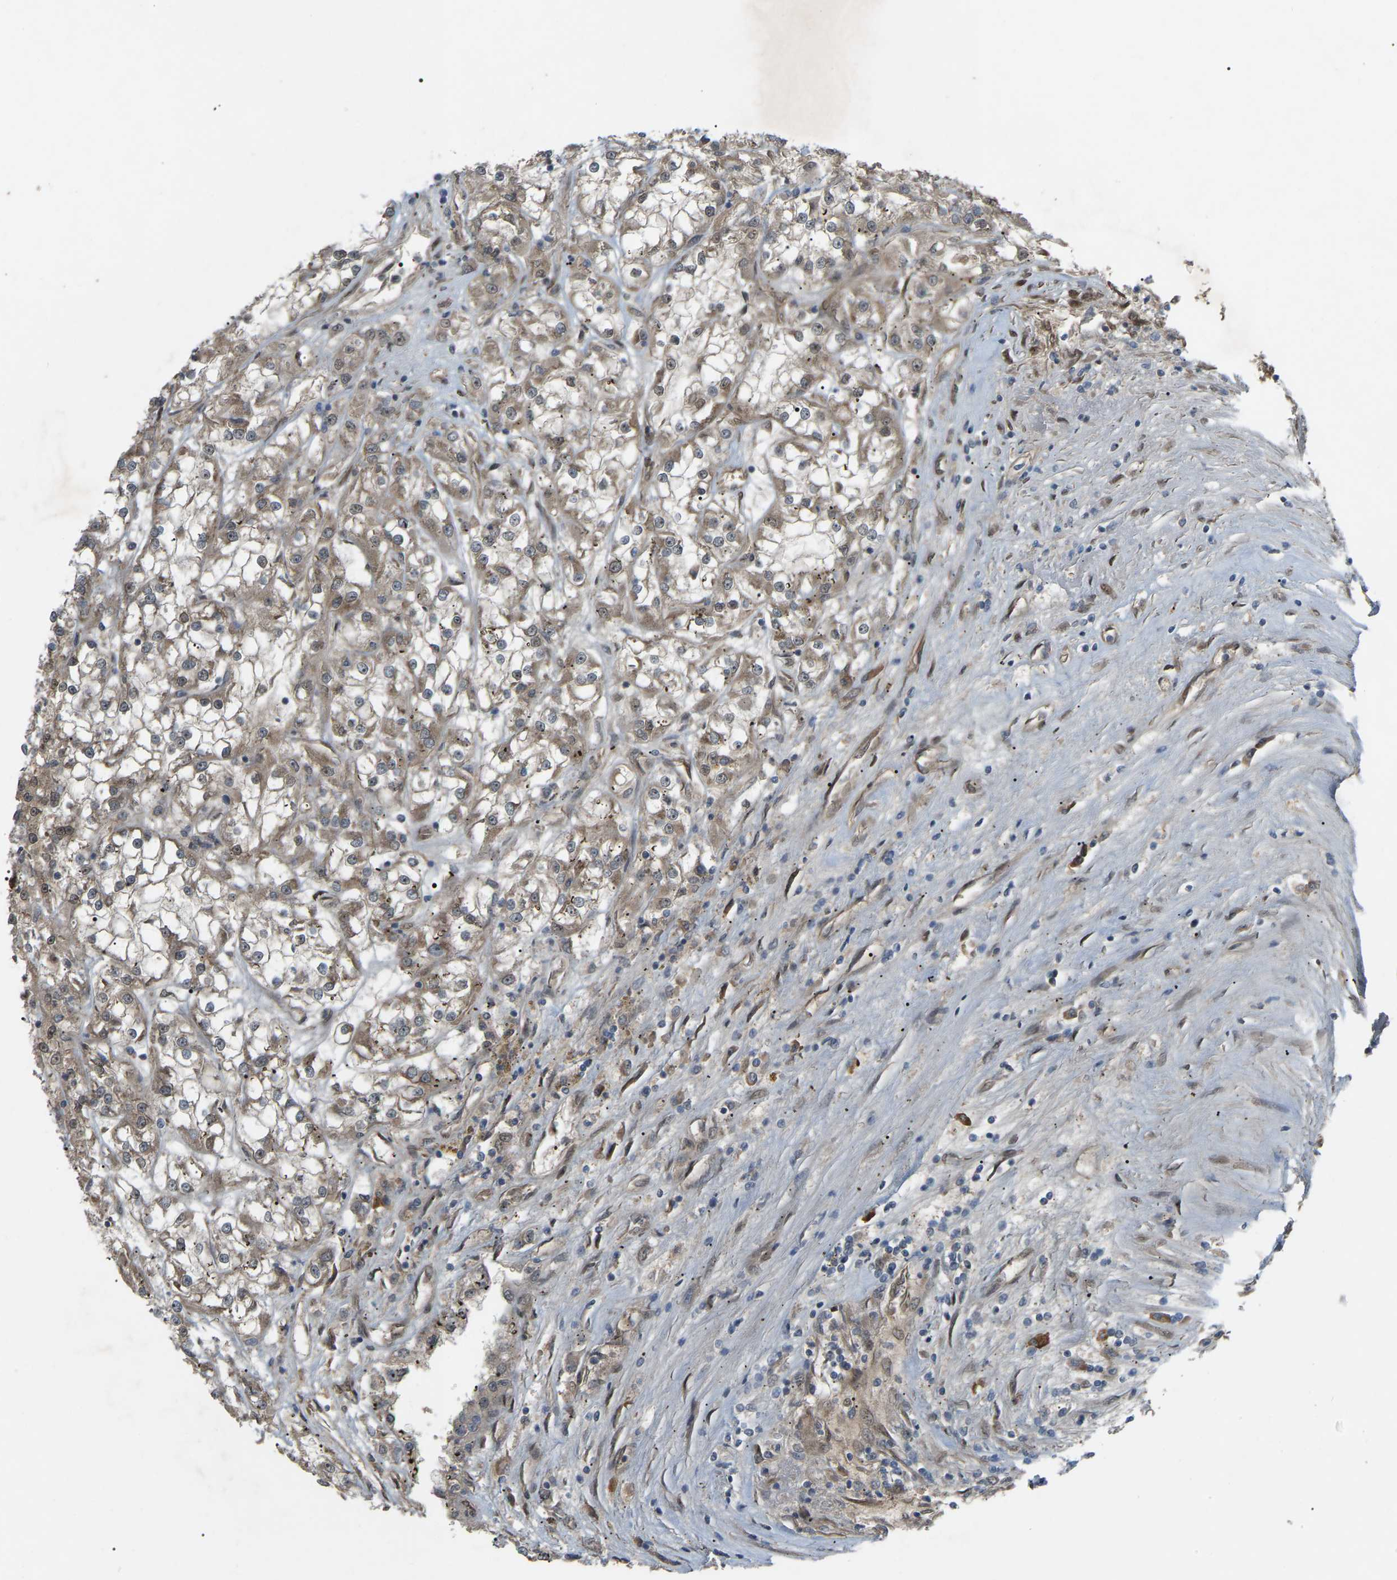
{"staining": {"intensity": "weak", "quantity": ">75%", "location": "cytoplasmic/membranous"}, "tissue": "renal cancer", "cell_type": "Tumor cells", "image_type": "cancer", "snomed": [{"axis": "morphology", "description": "Adenocarcinoma, NOS"}, {"axis": "topography", "description": "Kidney"}], "caption": "Protein staining of adenocarcinoma (renal) tissue demonstrates weak cytoplasmic/membranous positivity in about >75% of tumor cells. The protein is shown in brown color, while the nuclei are stained blue.", "gene": "CROT", "patient": {"sex": "female", "age": 52}}